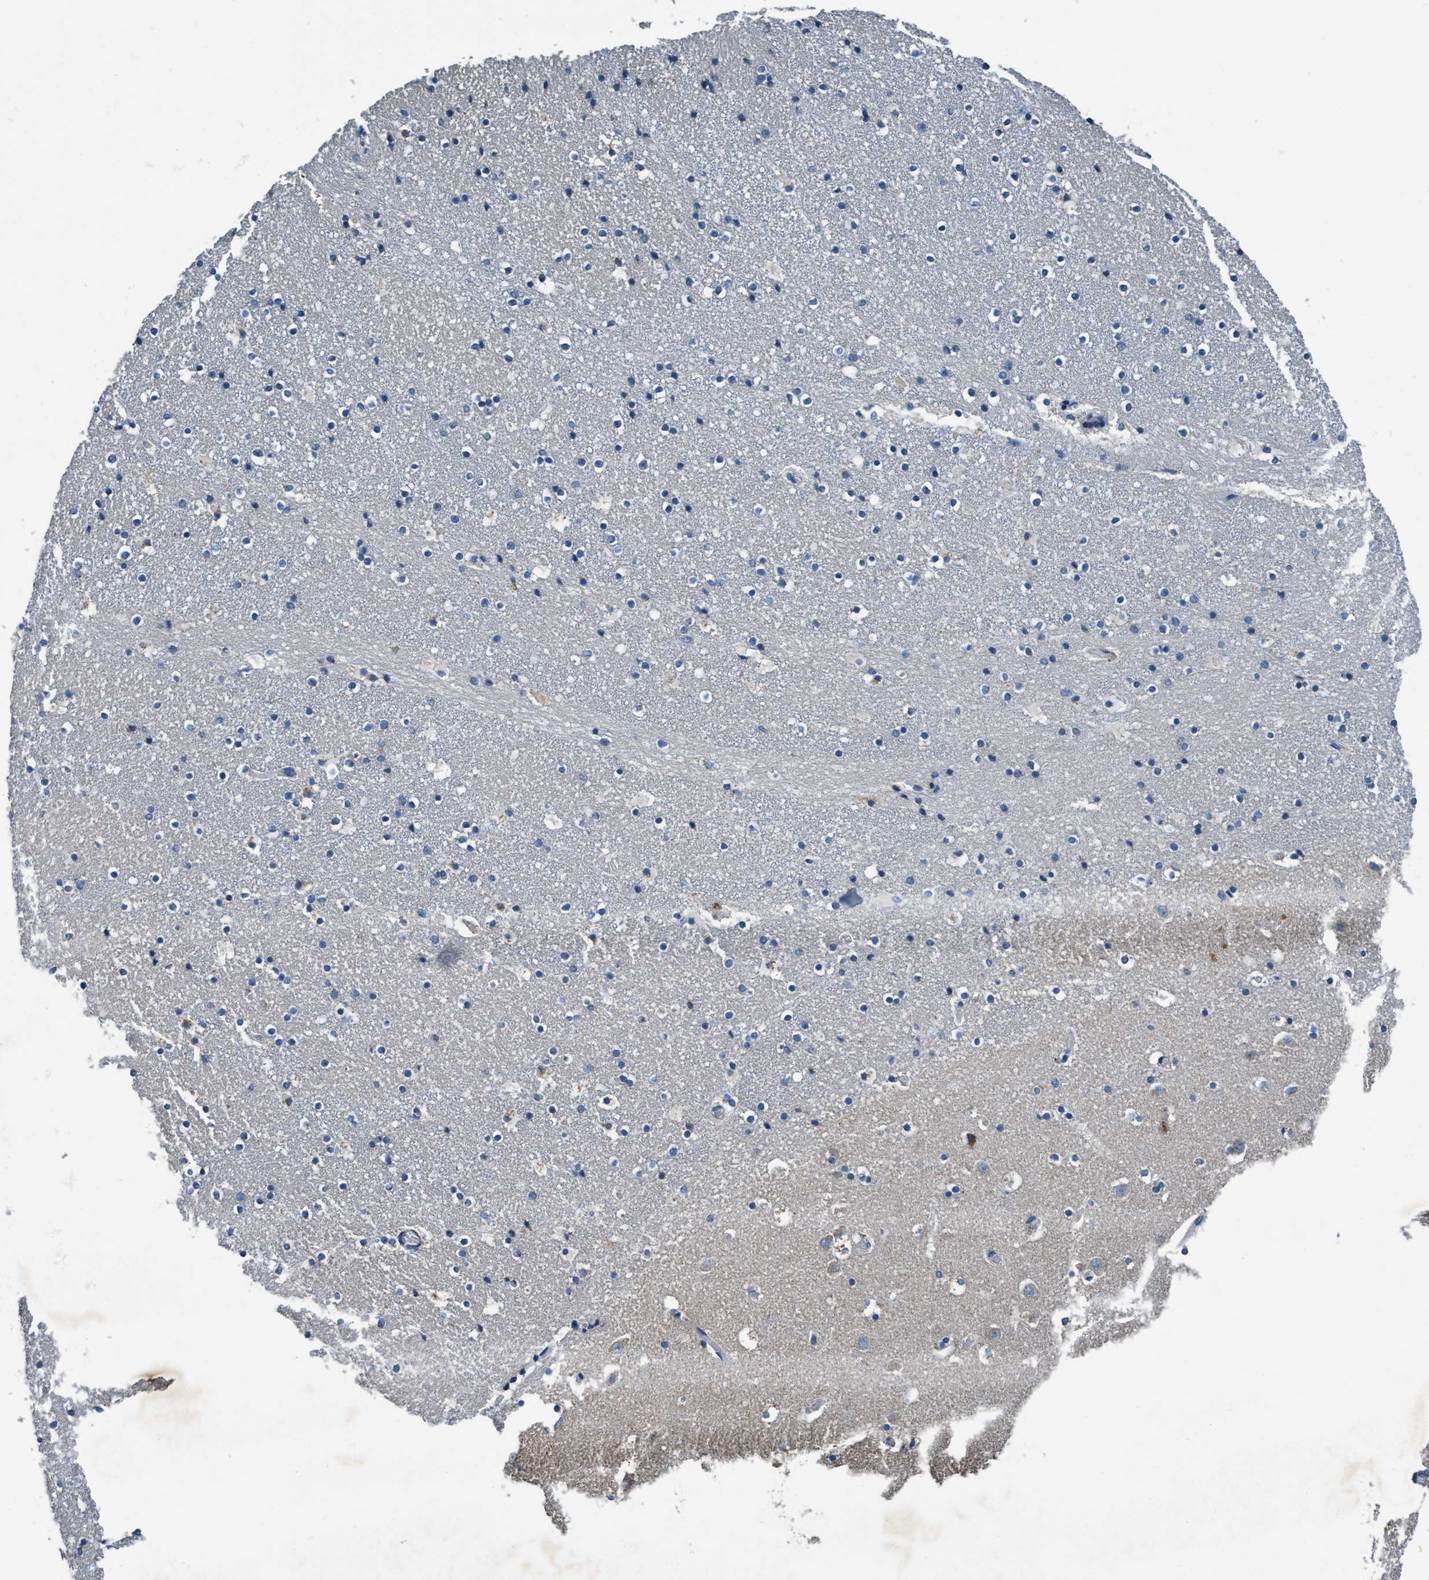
{"staining": {"intensity": "moderate", "quantity": "<25%", "location": "cytoplasmic/membranous"}, "tissue": "caudate", "cell_type": "Glial cells", "image_type": "normal", "snomed": [{"axis": "morphology", "description": "Normal tissue, NOS"}, {"axis": "topography", "description": "Lateral ventricle wall"}], "caption": "This is a photomicrograph of immunohistochemistry (IHC) staining of unremarkable caudate, which shows moderate staining in the cytoplasmic/membranous of glial cells.", "gene": "ANKFN1", "patient": {"sex": "male", "age": 45}}